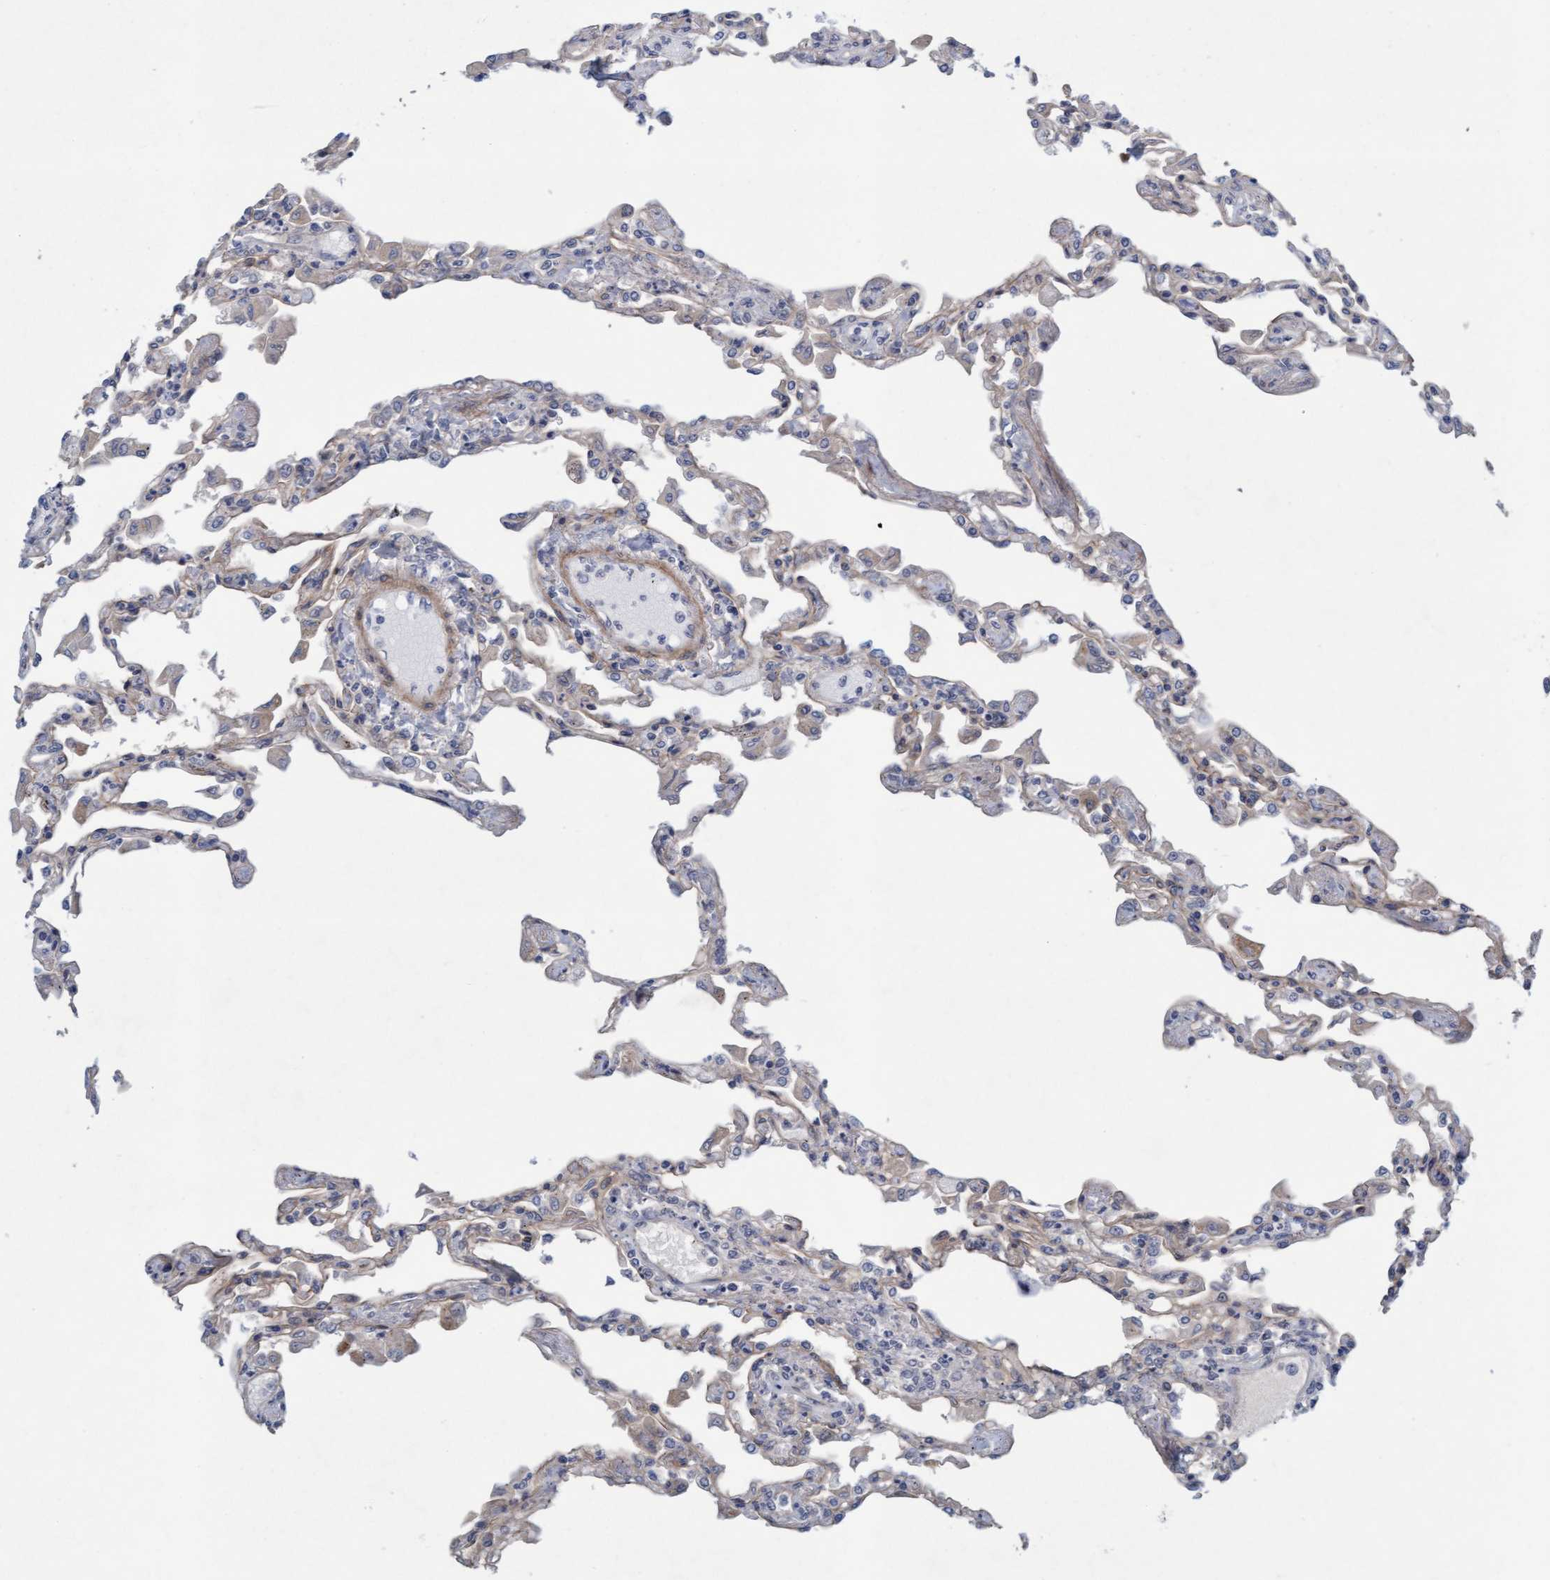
{"staining": {"intensity": "weak", "quantity": "<25%", "location": "cytoplasmic/membranous"}, "tissue": "lung", "cell_type": "Alveolar cells", "image_type": "normal", "snomed": [{"axis": "morphology", "description": "Normal tissue, NOS"}, {"axis": "topography", "description": "Bronchus"}, {"axis": "topography", "description": "Lung"}], "caption": "Immunohistochemistry photomicrograph of unremarkable lung stained for a protein (brown), which demonstrates no staining in alveolar cells.", "gene": "TSTD2", "patient": {"sex": "female", "age": 49}}